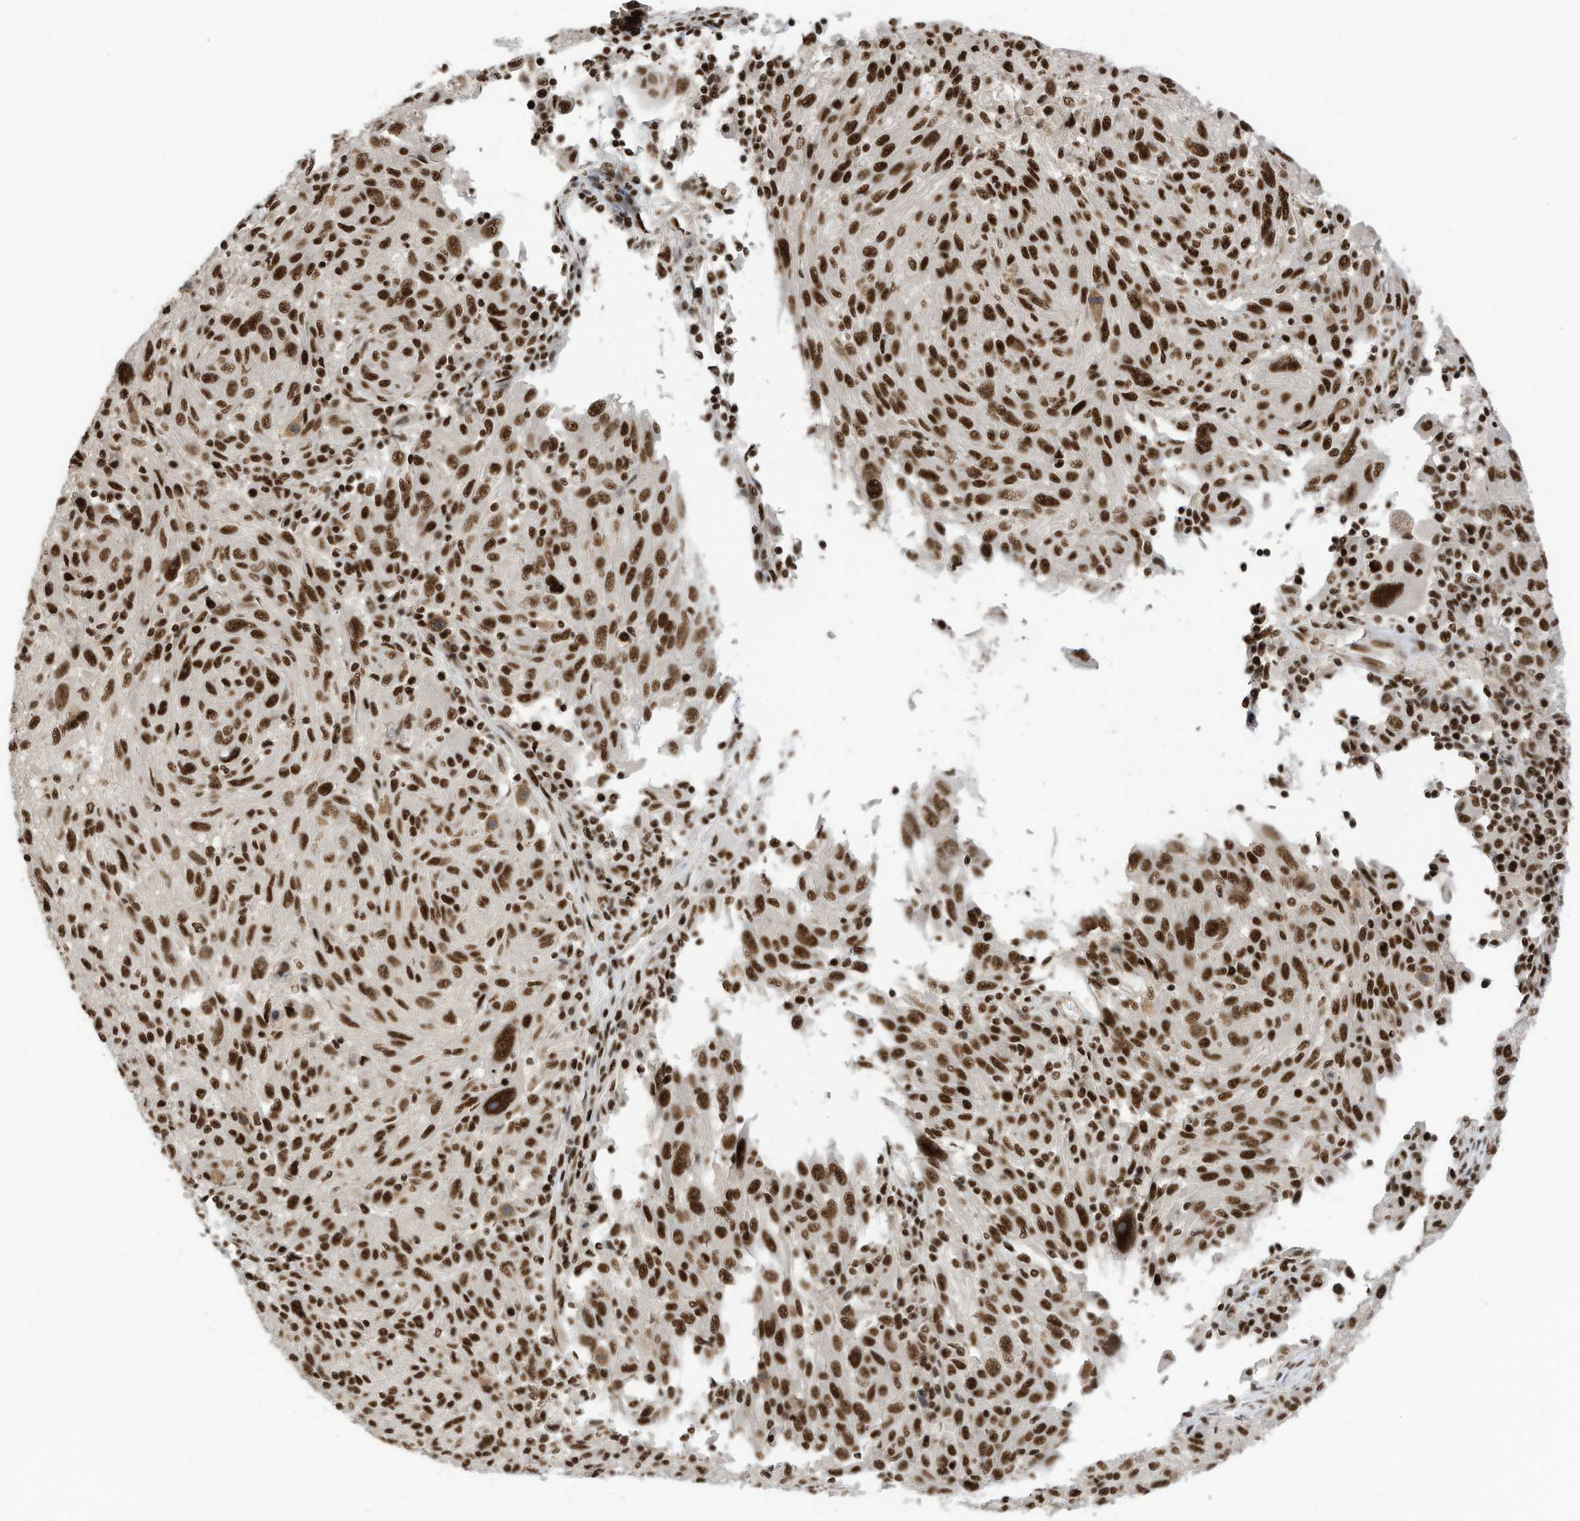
{"staining": {"intensity": "strong", "quantity": ">75%", "location": "nuclear"}, "tissue": "melanoma", "cell_type": "Tumor cells", "image_type": "cancer", "snomed": [{"axis": "morphology", "description": "Malignant melanoma, NOS"}, {"axis": "topography", "description": "Skin"}], "caption": "Human melanoma stained for a protein (brown) displays strong nuclear positive staining in about >75% of tumor cells.", "gene": "SF3A3", "patient": {"sex": "male", "age": 53}}